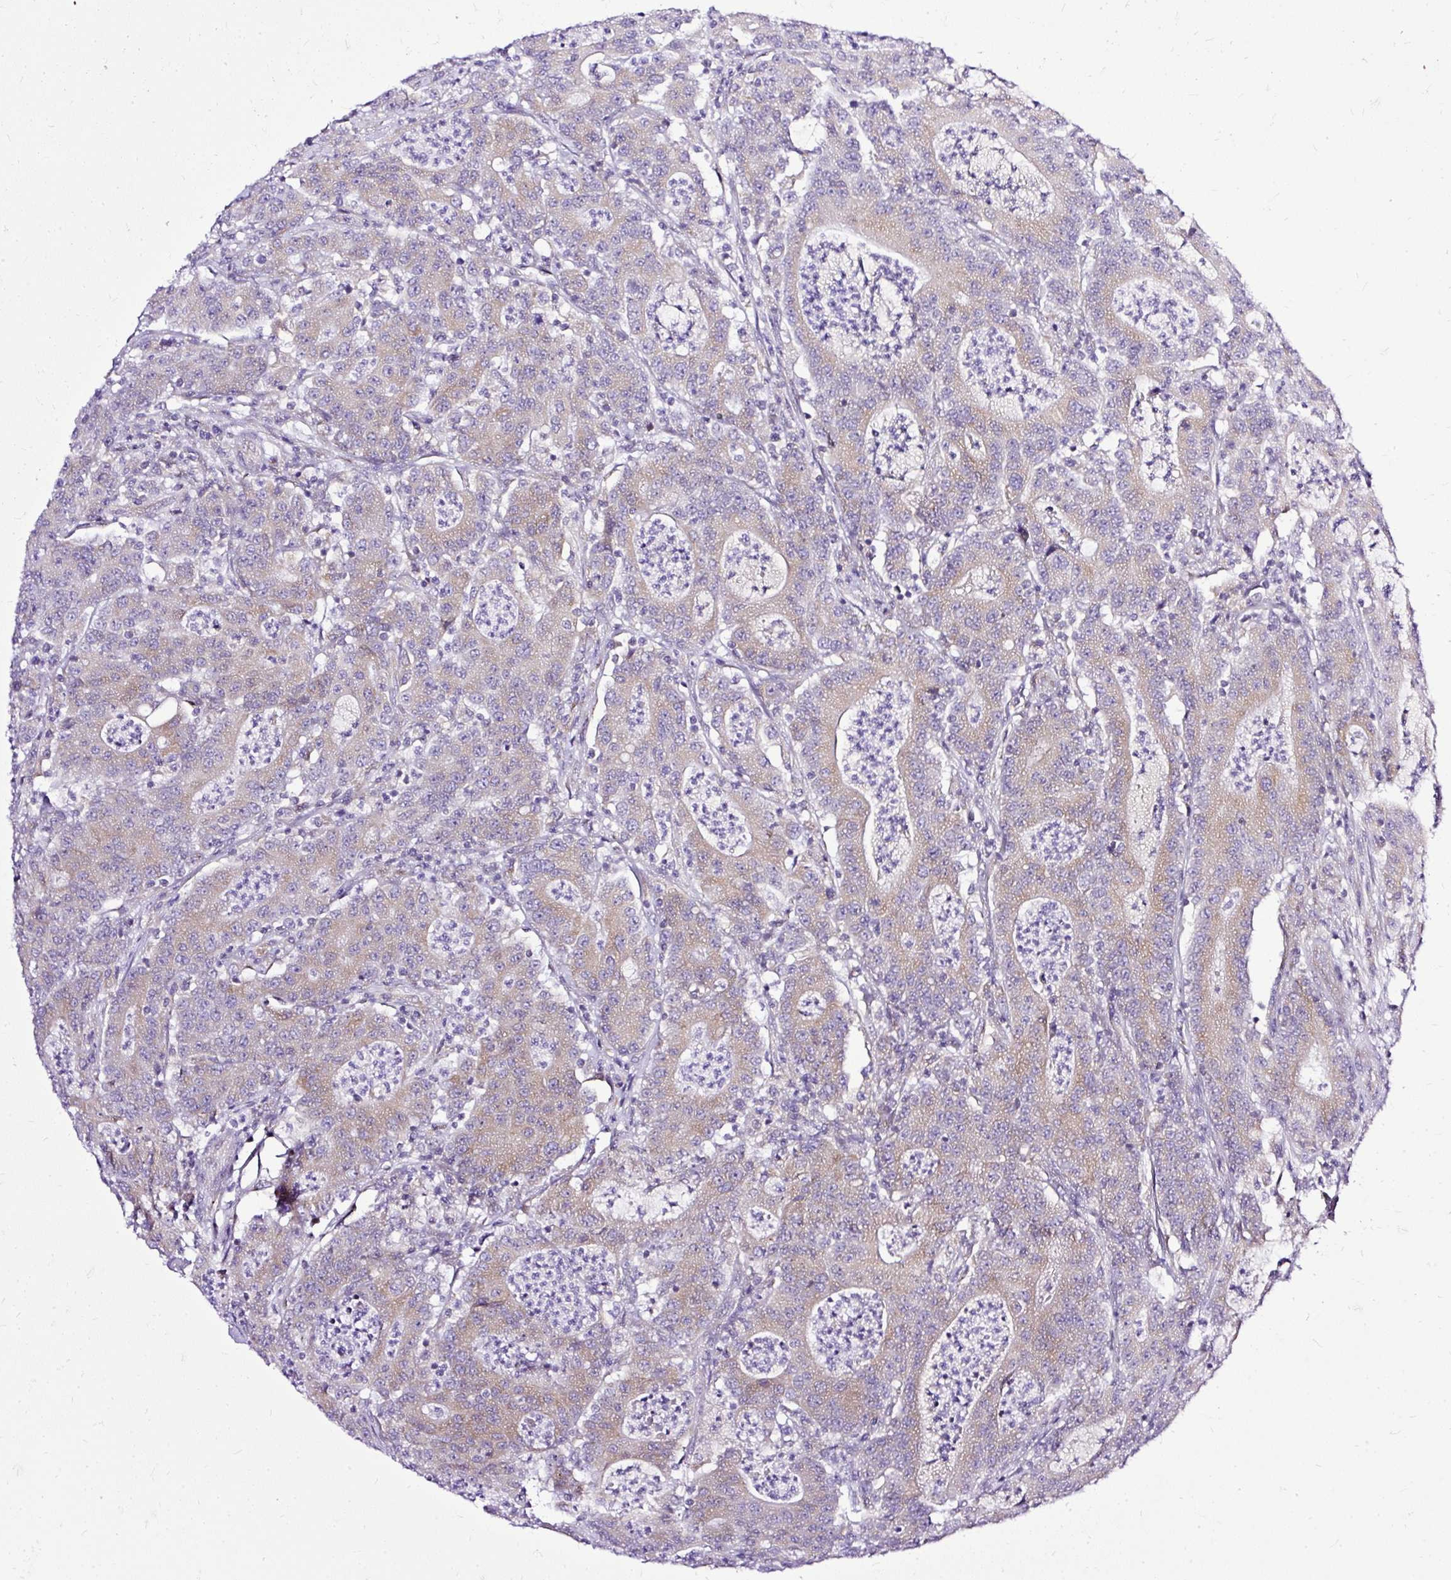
{"staining": {"intensity": "moderate", "quantity": "25%-75%", "location": "cytoplasmic/membranous"}, "tissue": "colorectal cancer", "cell_type": "Tumor cells", "image_type": "cancer", "snomed": [{"axis": "morphology", "description": "Adenocarcinoma, NOS"}, {"axis": "topography", "description": "Colon"}], "caption": "A medium amount of moderate cytoplasmic/membranous expression is identified in approximately 25%-75% of tumor cells in adenocarcinoma (colorectal) tissue.", "gene": "AMFR", "patient": {"sex": "male", "age": 83}}